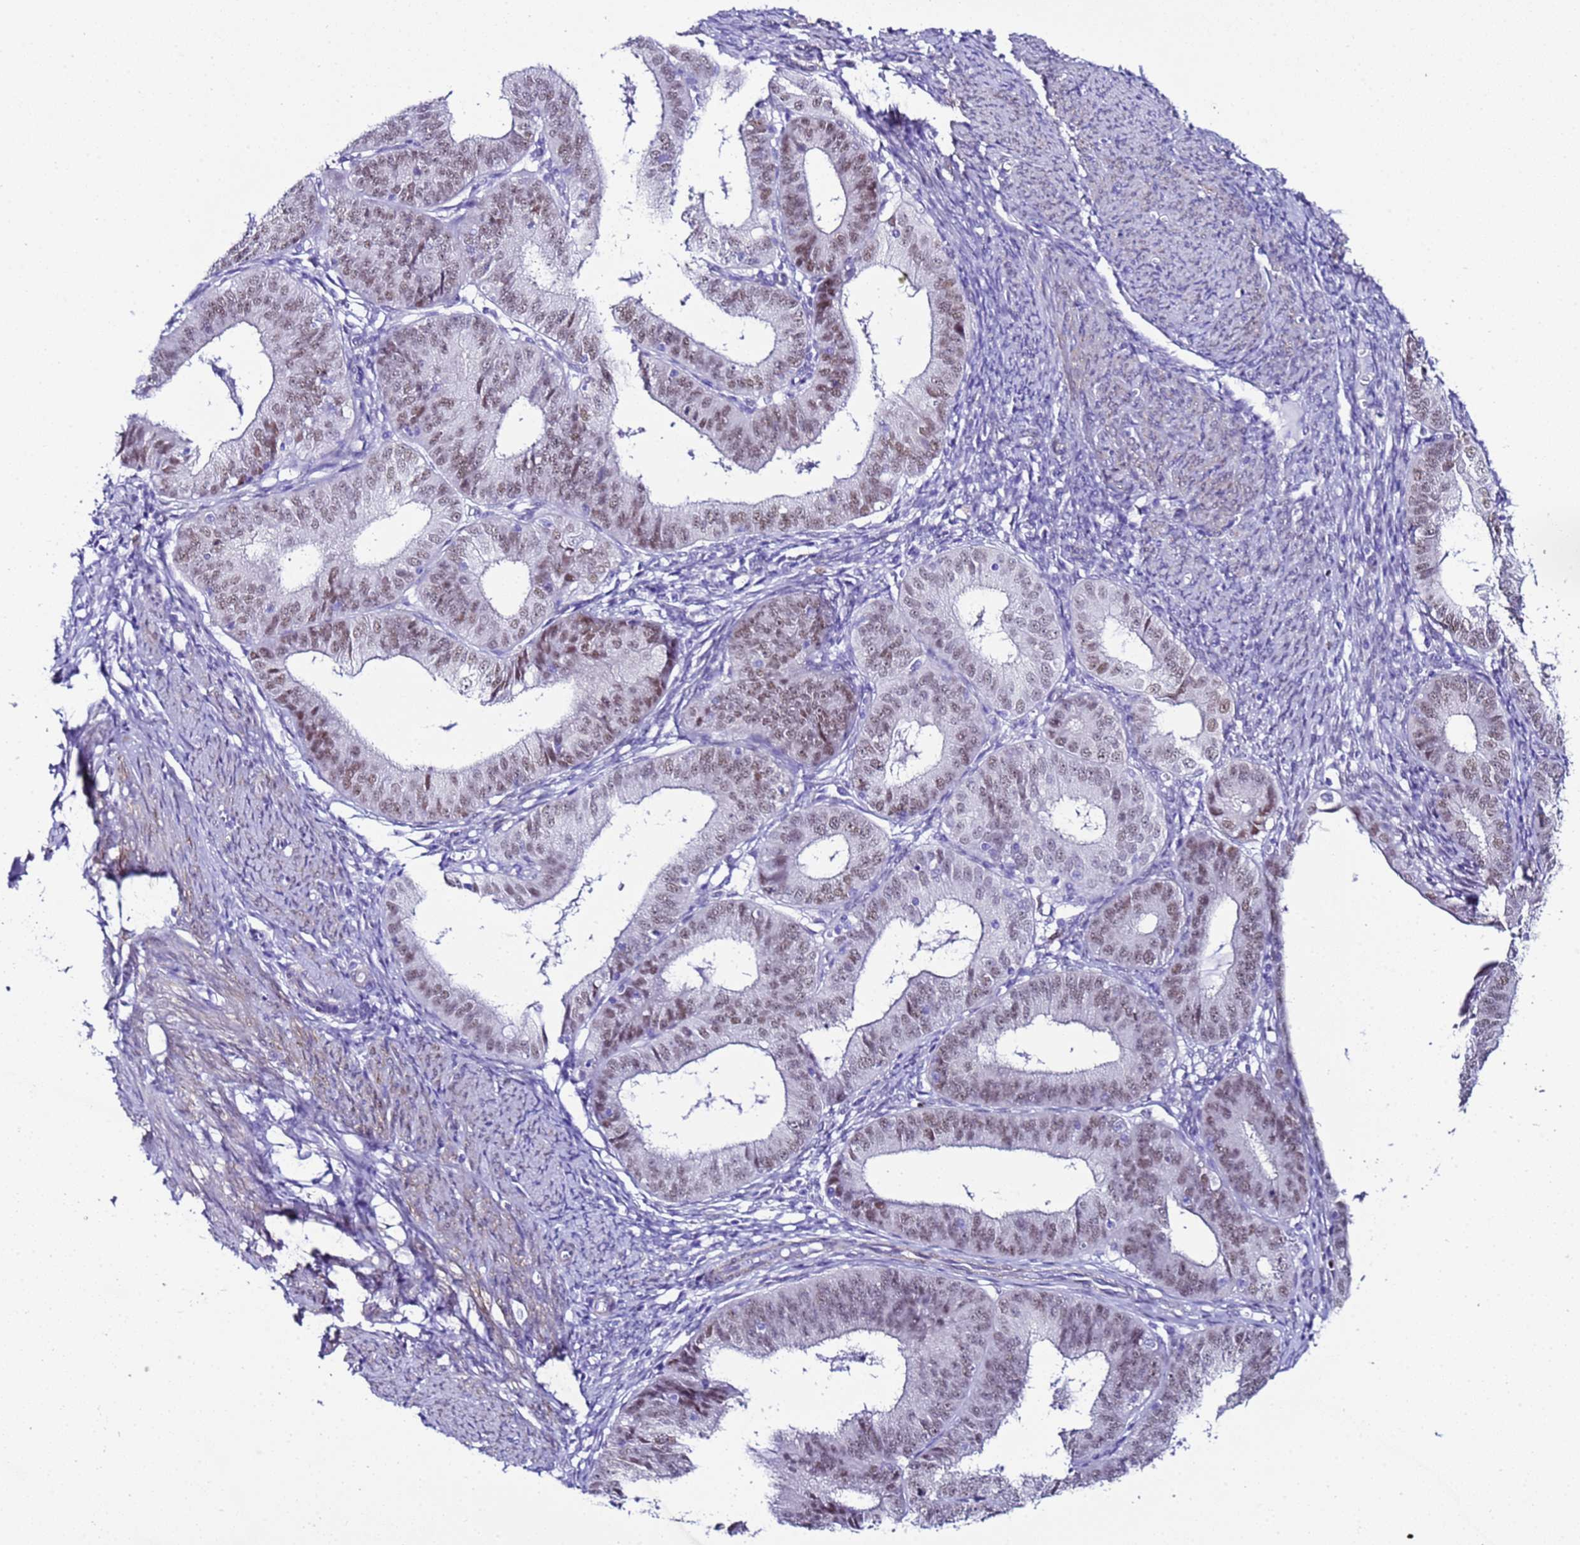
{"staining": {"intensity": "moderate", "quantity": ">75%", "location": "nuclear"}, "tissue": "endometrial cancer", "cell_type": "Tumor cells", "image_type": "cancer", "snomed": [{"axis": "morphology", "description": "Adenocarcinoma, NOS"}, {"axis": "topography", "description": "Endometrium"}], "caption": "Brown immunohistochemical staining in human endometrial cancer reveals moderate nuclear positivity in about >75% of tumor cells. (brown staining indicates protein expression, while blue staining denotes nuclei).", "gene": "BCL7A", "patient": {"sex": "female", "age": 51}}